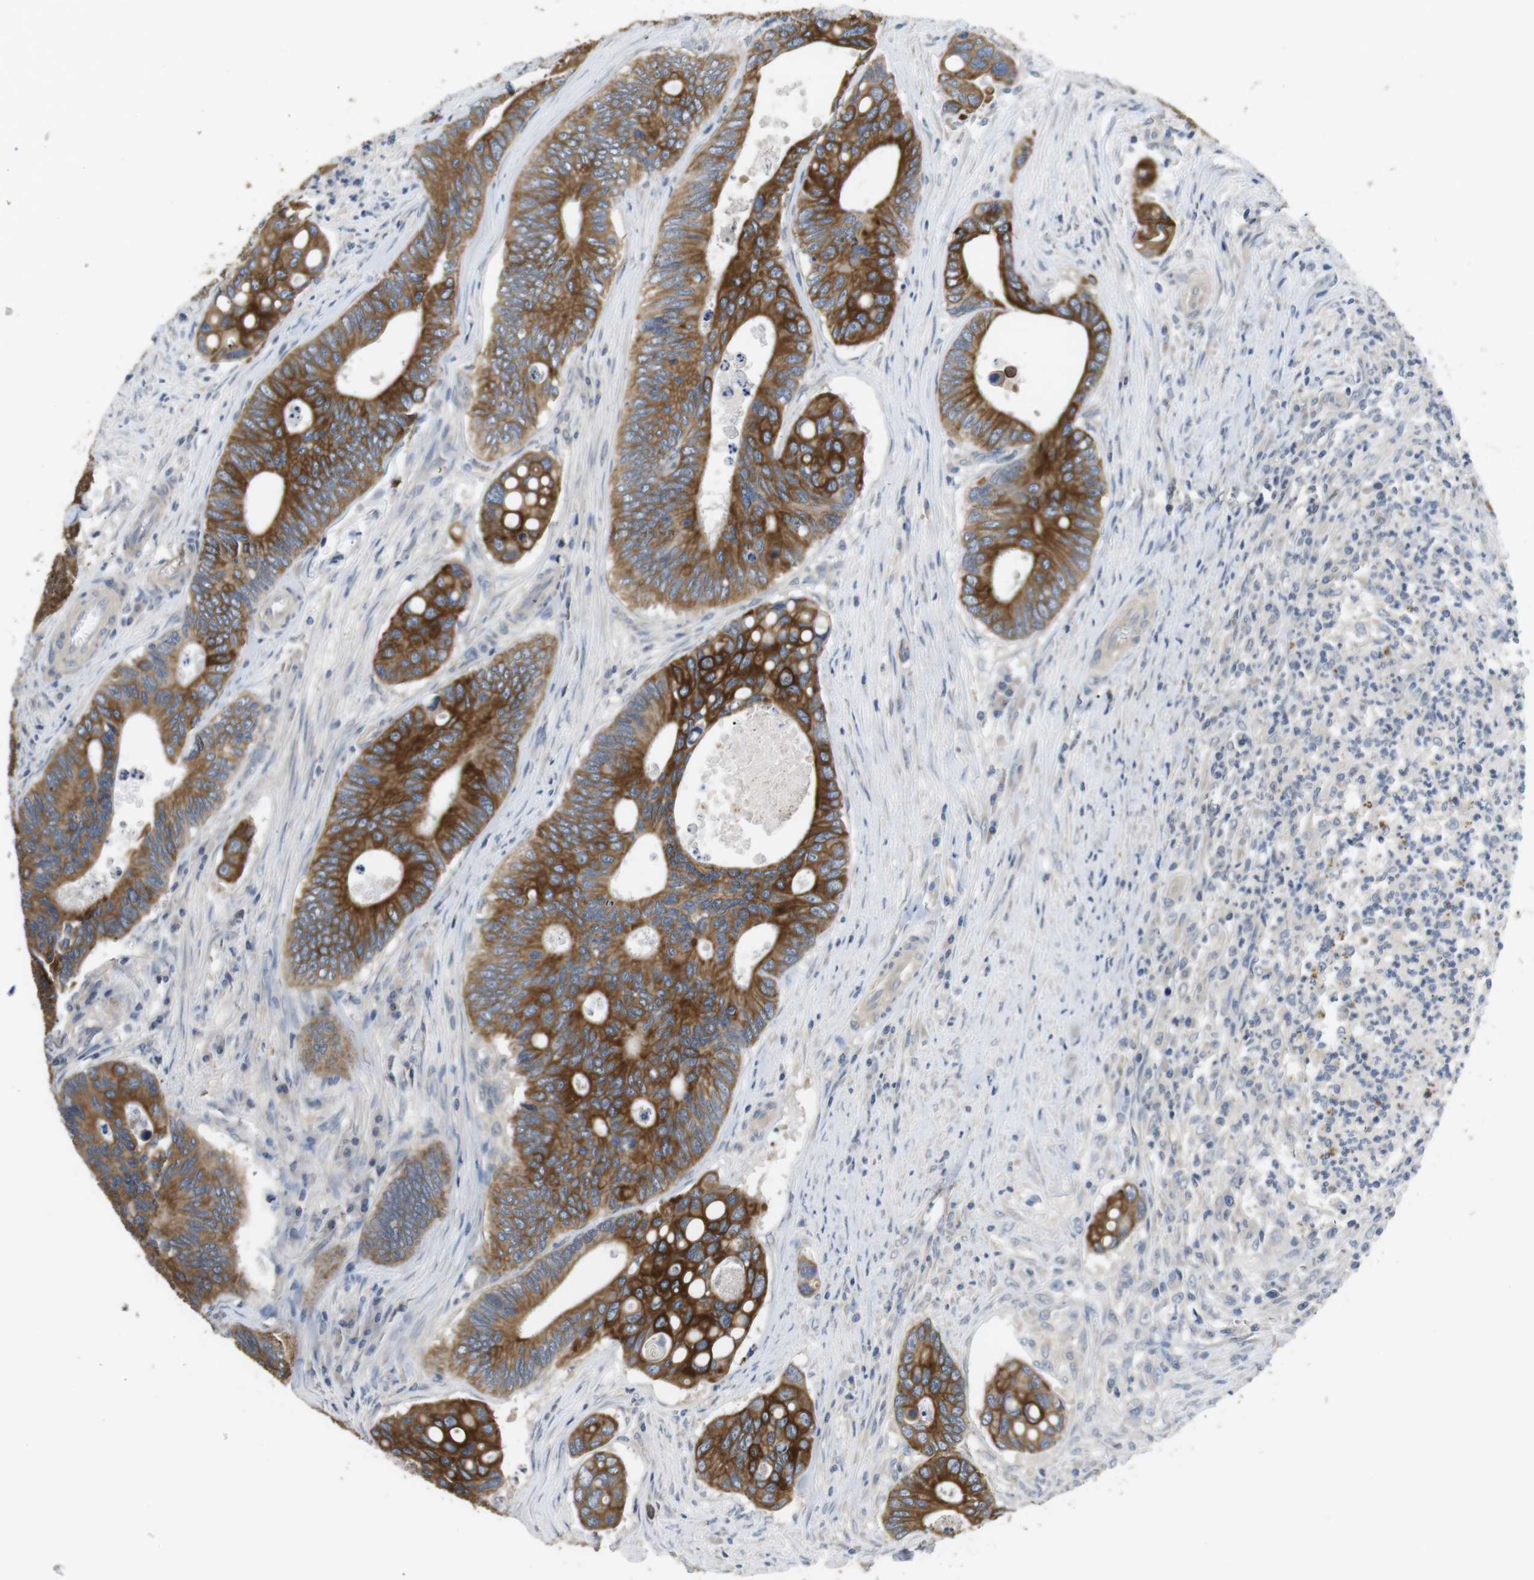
{"staining": {"intensity": "moderate", "quantity": ">75%", "location": "cytoplasmic/membranous"}, "tissue": "colorectal cancer", "cell_type": "Tumor cells", "image_type": "cancer", "snomed": [{"axis": "morphology", "description": "Inflammation, NOS"}, {"axis": "morphology", "description": "Adenocarcinoma, NOS"}, {"axis": "topography", "description": "Colon"}], "caption": "Tumor cells demonstrate medium levels of moderate cytoplasmic/membranous positivity in approximately >75% of cells in human adenocarcinoma (colorectal).", "gene": "ADGRL3", "patient": {"sex": "male", "age": 72}}